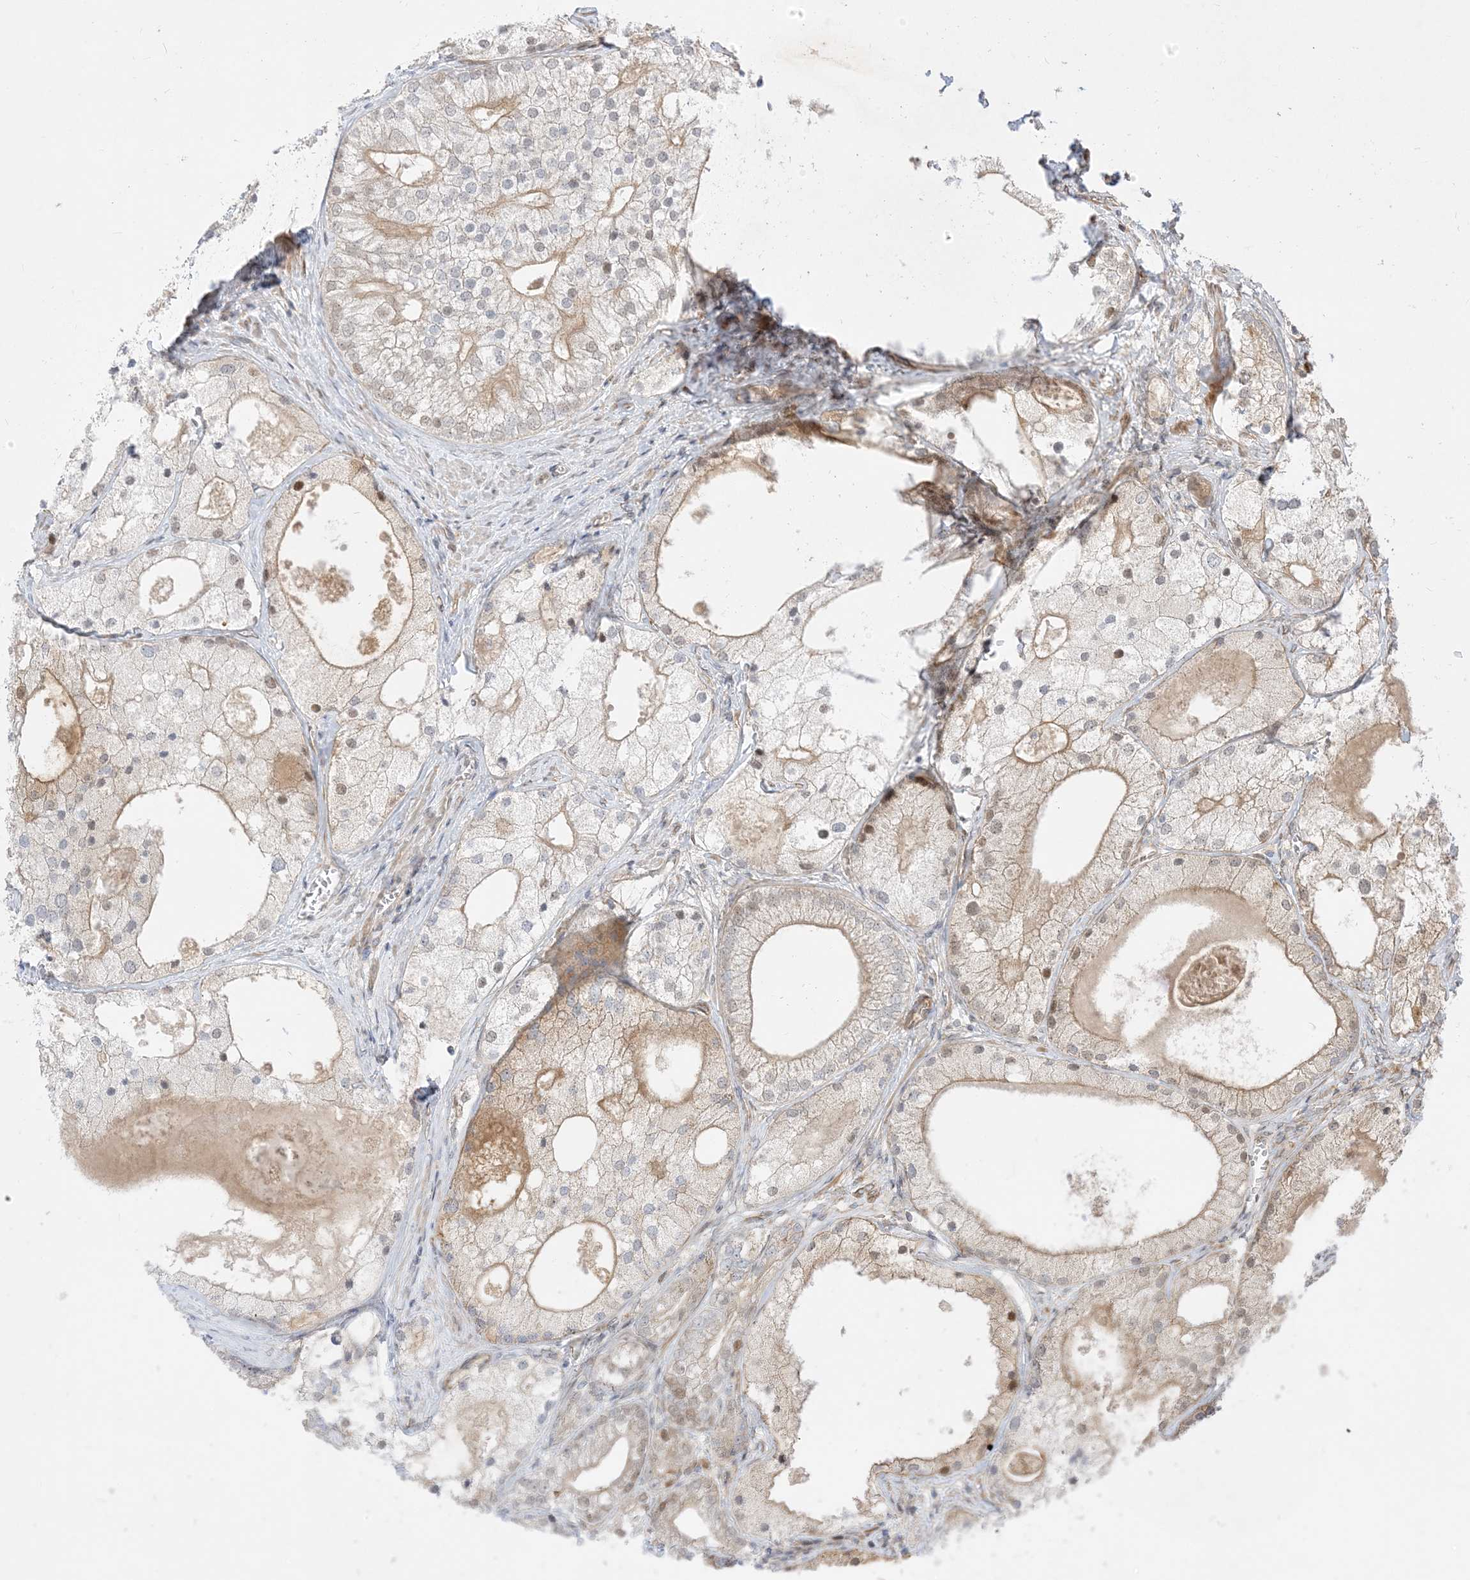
{"staining": {"intensity": "moderate", "quantity": "<25%", "location": "cytoplasmic/membranous,nuclear"}, "tissue": "prostate cancer", "cell_type": "Tumor cells", "image_type": "cancer", "snomed": [{"axis": "morphology", "description": "Adenocarcinoma, Low grade"}, {"axis": "topography", "description": "Prostate"}], "caption": "The immunohistochemical stain labels moderate cytoplasmic/membranous and nuclear positivity in tumor cells of prostate cancer (adenocarcinoma (low-grade)) tissue.", "gene": "TYSND1", "patient": {"sex": "male", "age": 69}}